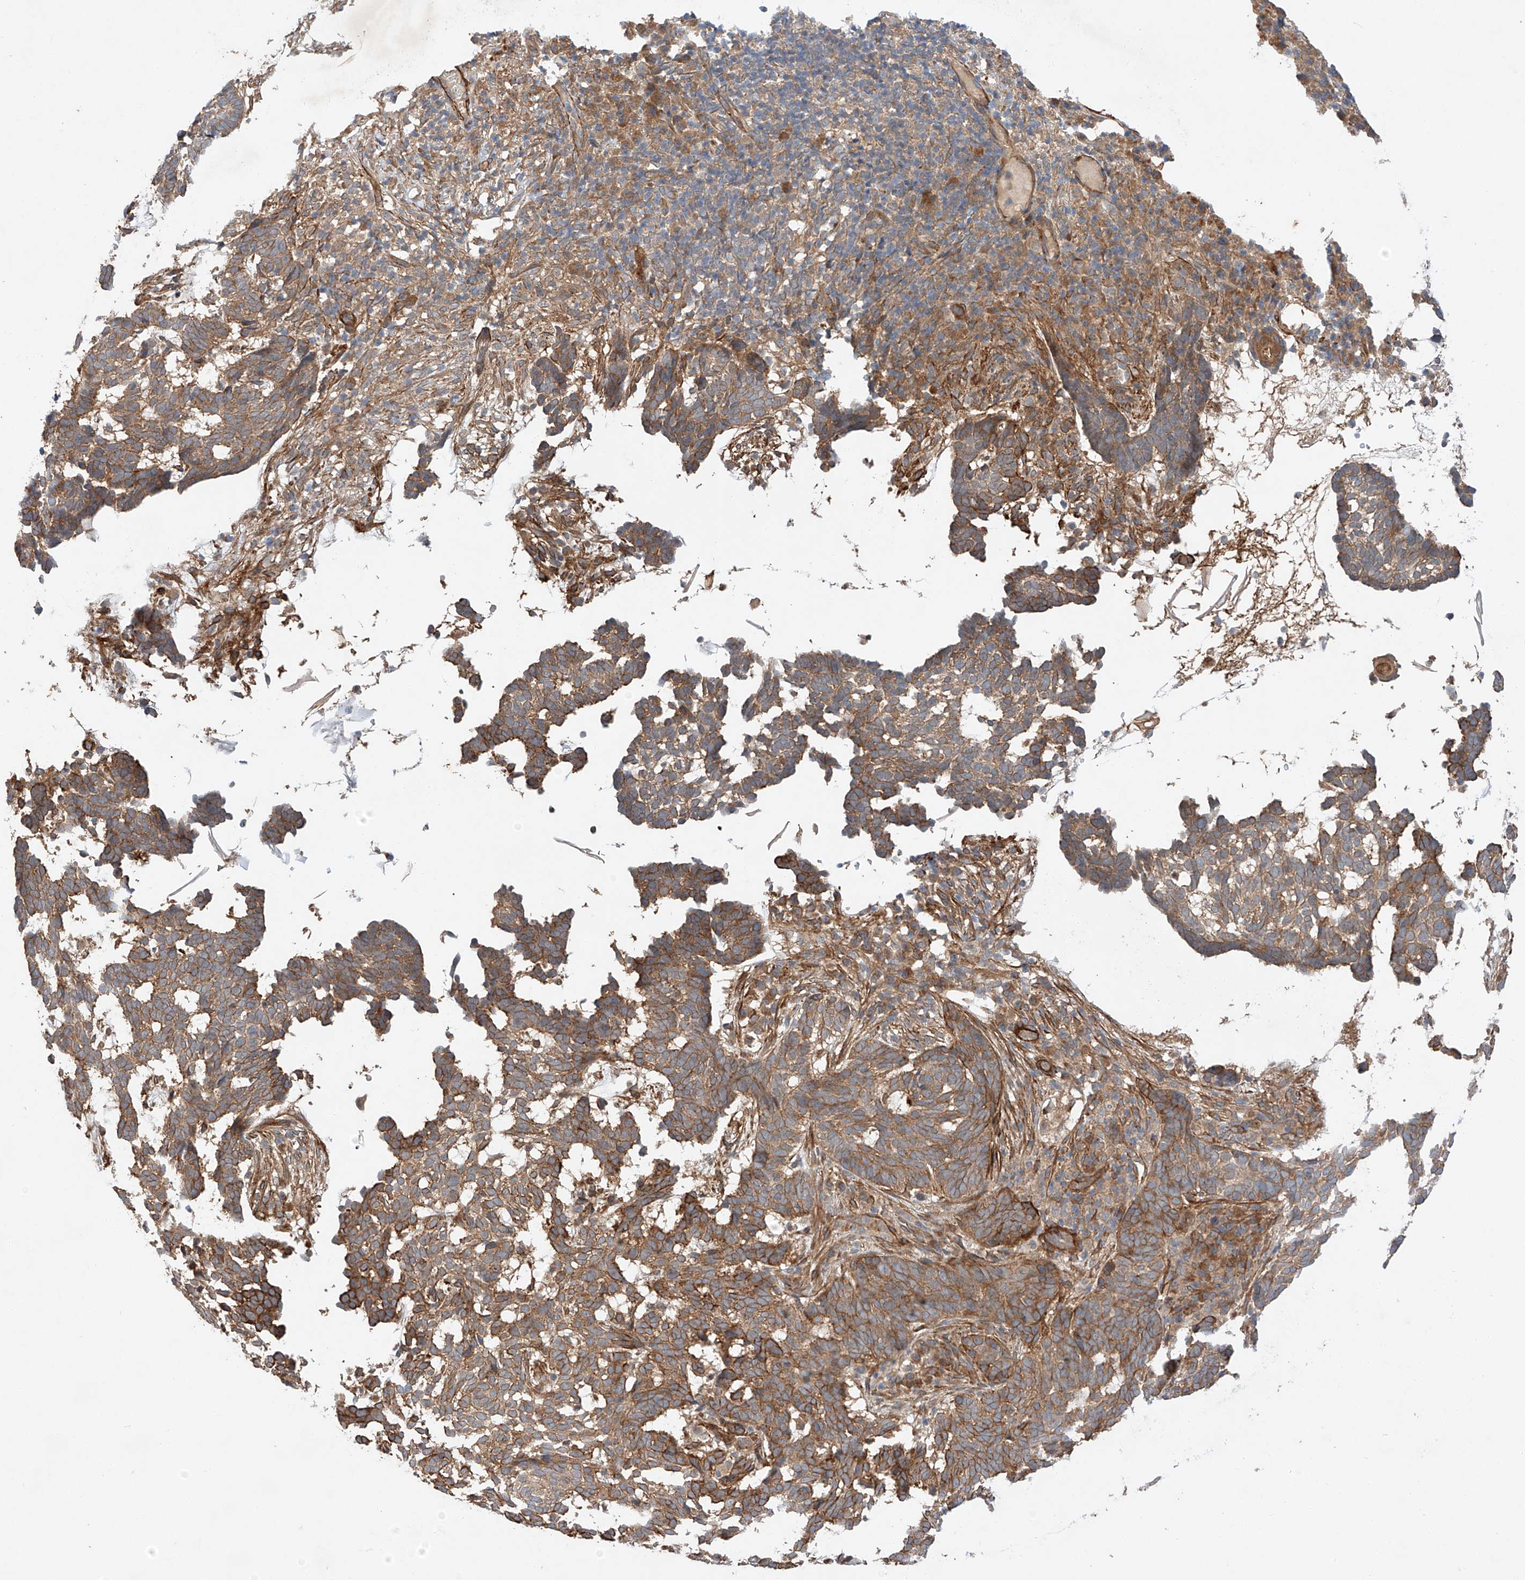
{"staining": {"intensity": "moderate", "quantity": ">75%", "location": "cytoplasmic/membranous"}, "tissue": "skin cancer", "cell_type": "Tumor cells", "image_type": "cancer", "snomed": [{"axis": "morphology", "description": "Basal cell carcinoma"}, {"axis": "topography", "description": "Skin"}], "caption": "Immunohistochemistry (IHC) (DAB (3,3'-diaminobenzidine)) staining of basal cell carcinoma (skin) shows moderate cytoplasmic/membranous protein staining in approximately >75% of tumor cells. The staining is performed using DAB (3,3'-diaminobenzidine) brown chromogen to label protein expression. The nuclei are counter-stained blue using hematoxylin.", "gene": "RAB23", "patient": {"sex": "male", "age": 85}}